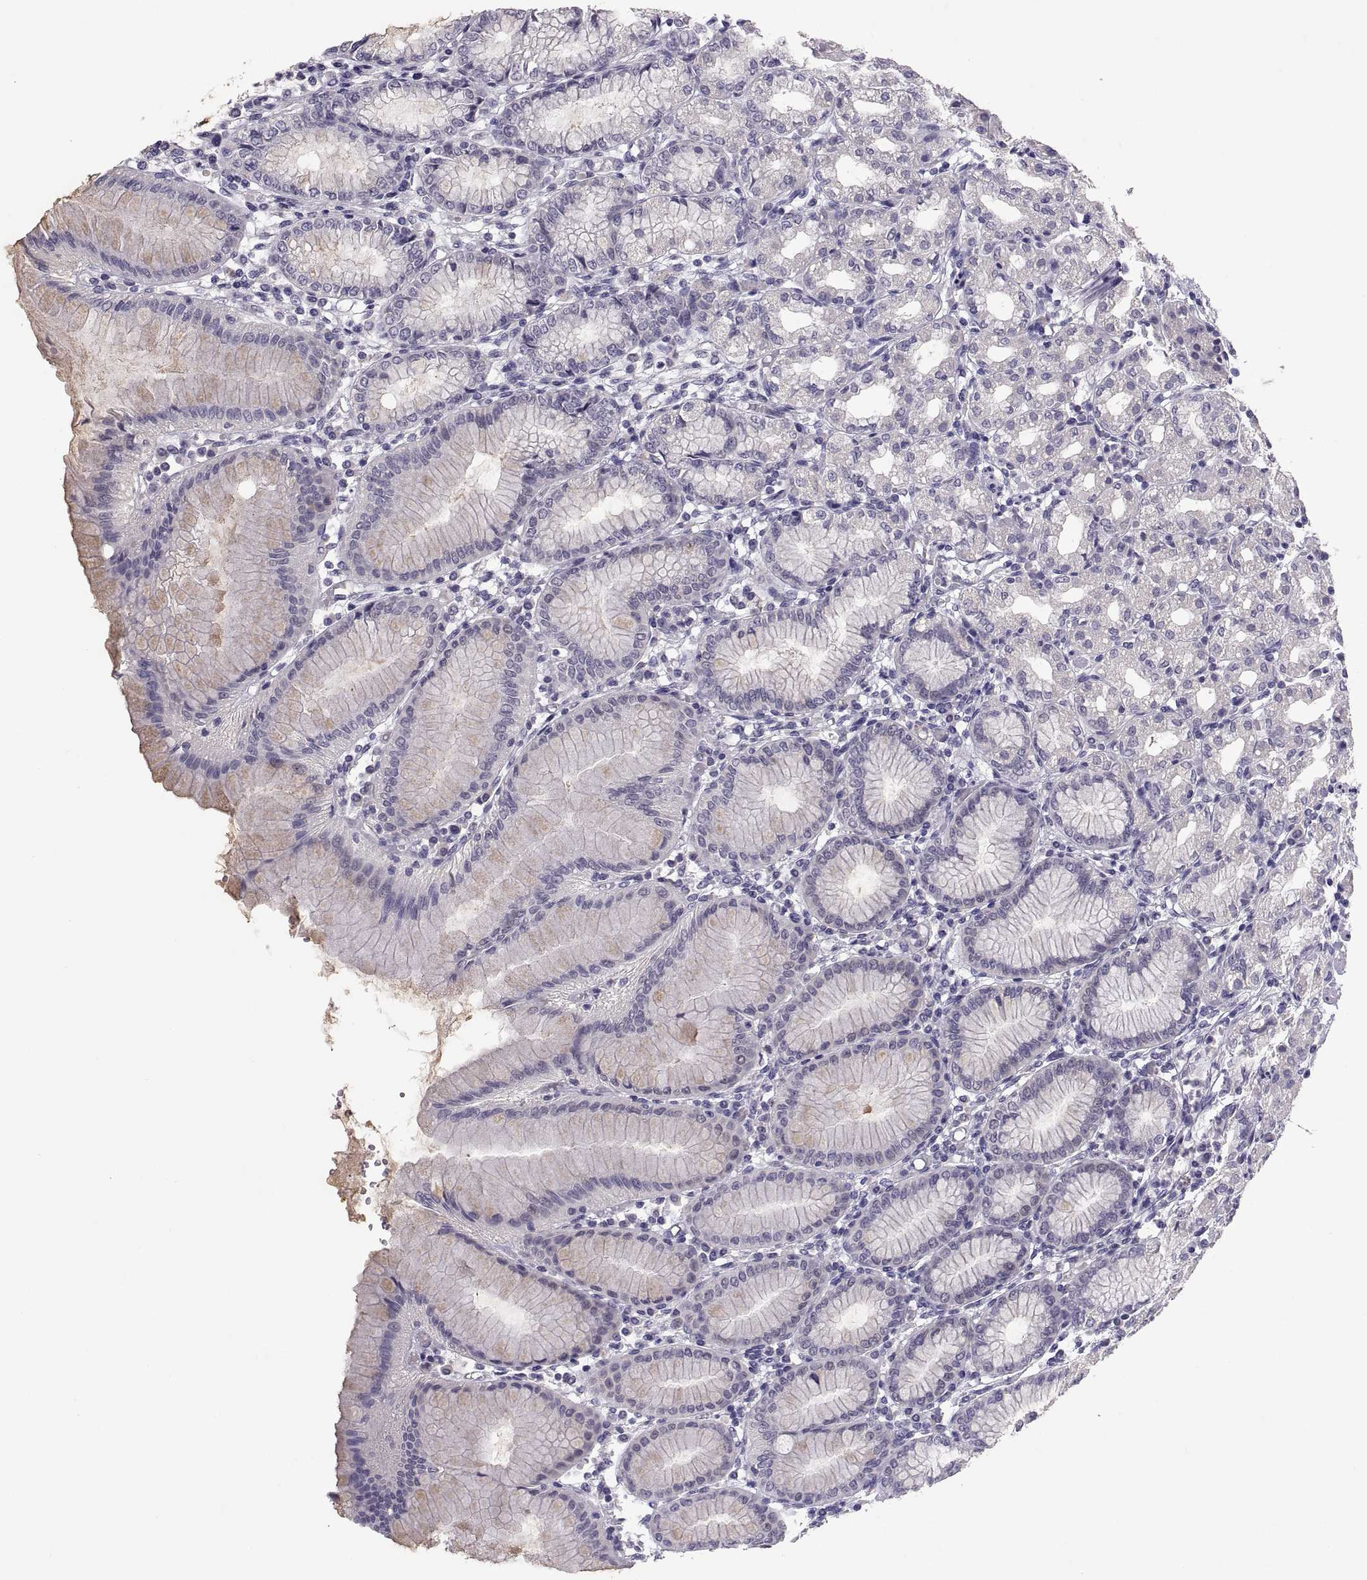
{"staining": {"intensity": "negative", "quantity": "none", "location": "none"}, "tissue": "stomach", "cell_type": "Glandular cells", "image_type": "normal", "snomed": [{"axis": "morphology", "description": "Normal tissue, NOS"}, {"axis": "topography", "description": "Skeletal muscle"}, {"axis": "topography", "description": "Stomach"}], "caption": "A high-resolution micrograph shows immunohistochemistry staining of benign stomach, which reveals no significant expression in glandular cells. (DAB (3,3'-diaminobenzidine) IHC with hematoxylin counter stain).", "gene": "PTN", "patient": {"sex": "female", "age": 57}}